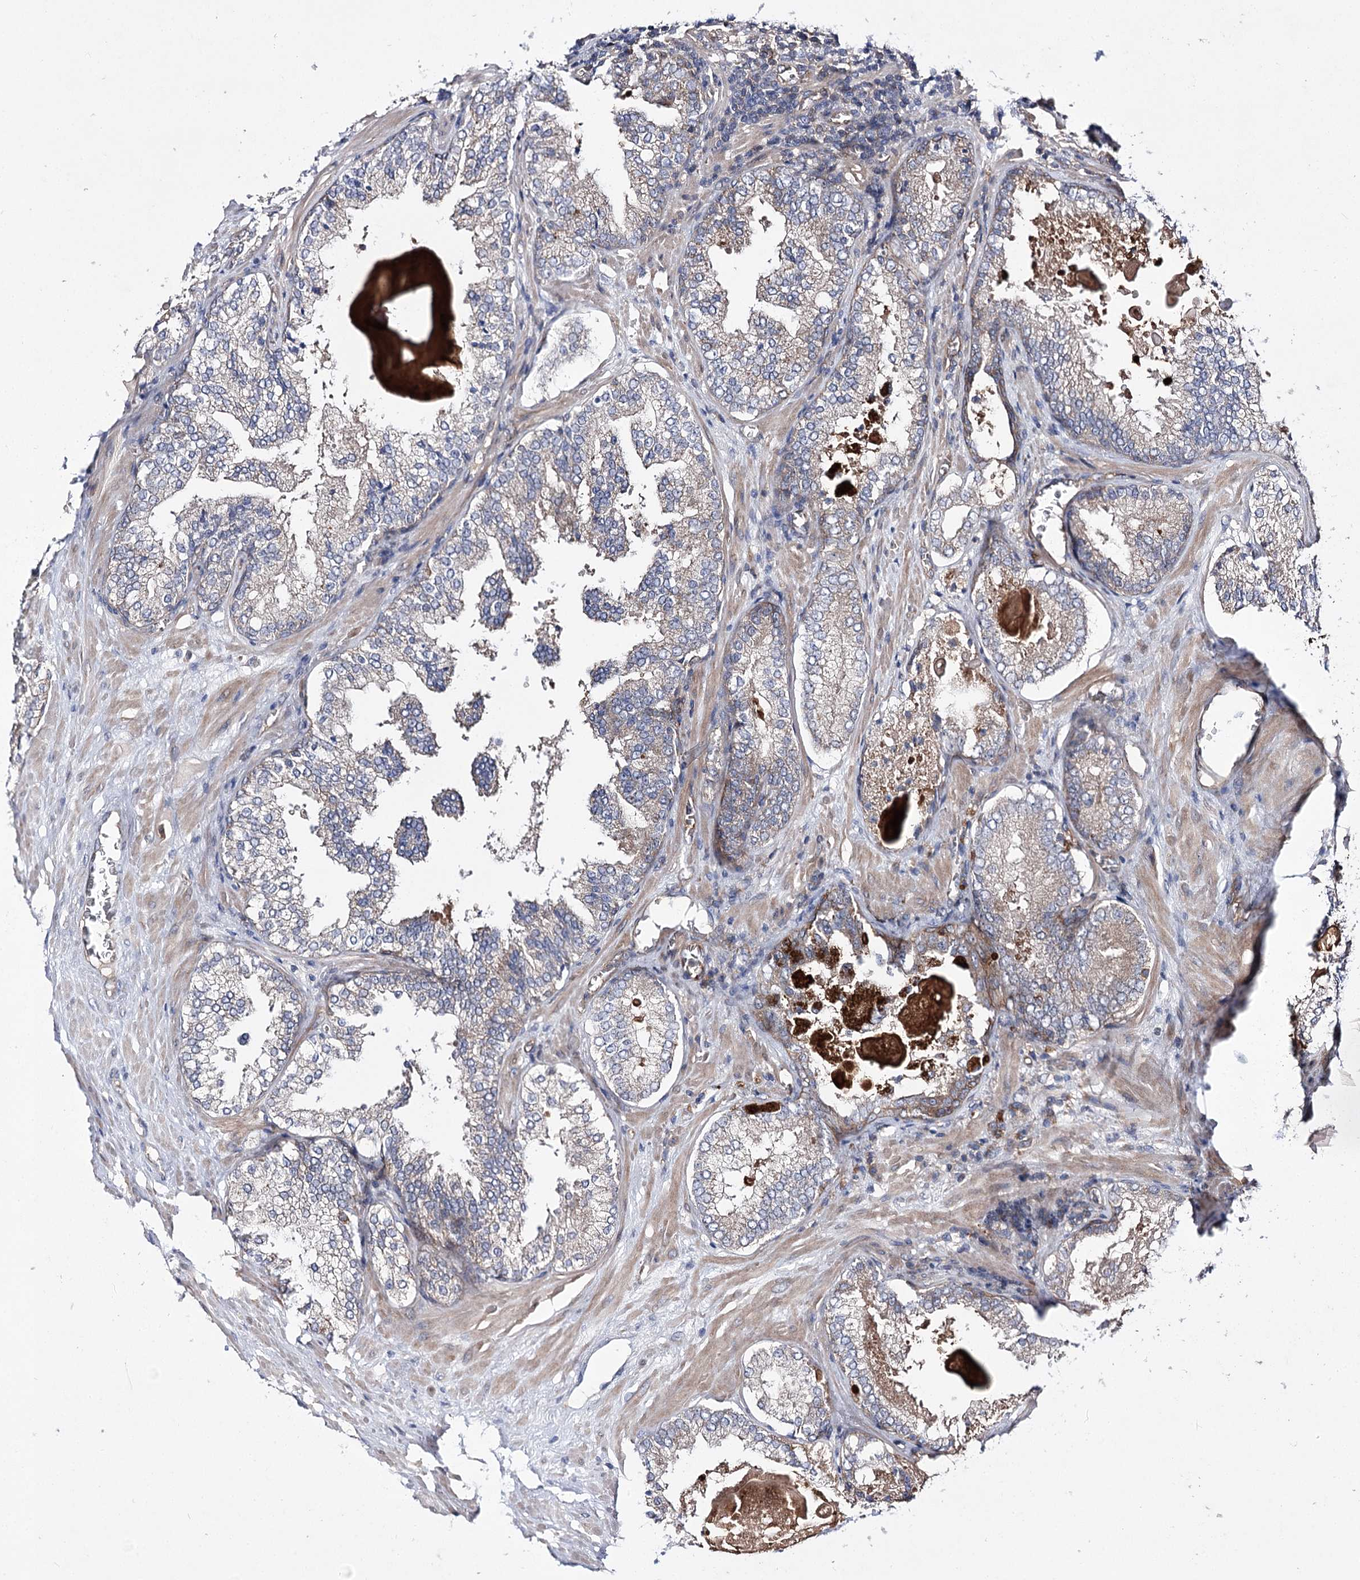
{"staining": {"intensity": "weak", "quantity": "<25%", "location": "cytoplasmic/membranous"}, "tissue": "prostate cancer", "cell_type": "Tumor cells", "image_type": "cancer", "snomed": [{"axis": "morphology", "description": "Adenocarcinoma, Low grade"}, {"axis": "topography", "description": "Prostate"}], "caption": "IHC histopathology image of prostate cancer (low-grade adenocarcinoma) stained for a protein (brown), which reveals no expression in tumor cells.", "gene": "BCR", "patient": {"sex": "male", "age": 74}}